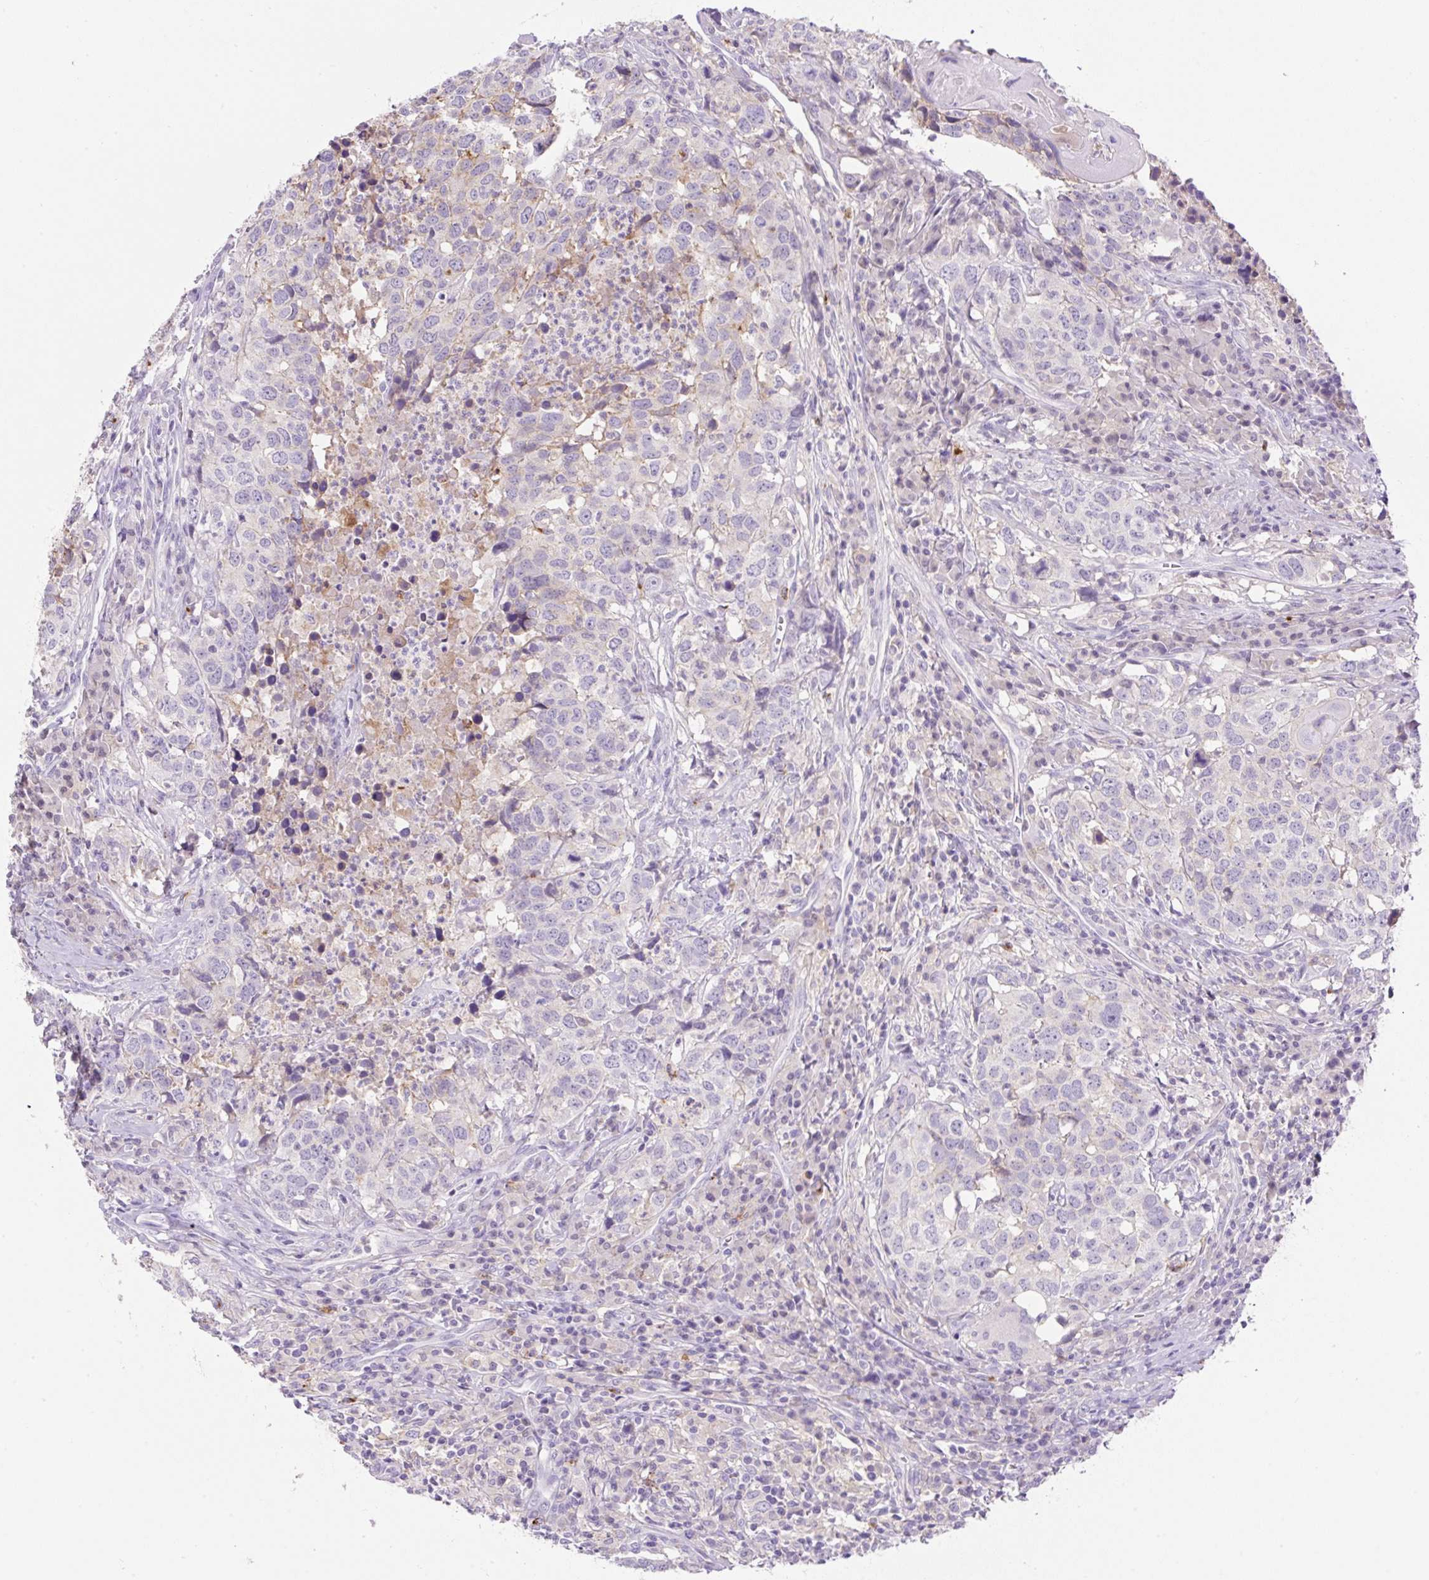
{"staining": {"intensity": "negative", "quantity": "none", "location": "none"}, "tissue": "head and neck cancer", "cell_type": "Tumor cells", "image_type": "cancer", "snomed": [{"axis": "morphology", "description": "Normal tissue, NOS"}, {"axis": "morphology", "description": "Squamous cell carcinoma, NOS"}, {"axis": "topography", "description": "Skeletal muscle"}, {"axis": "topography", "description": "Vascular tissue"}, {"axis": "topography", "description": "Peripheral nerve tissue"}, {"axis": "topography", "description": "Head-Neck"}], "caption": "This is a image of immunohistochemistry (IHC) staining of head and neck squamous cell carcinoma, which shows no expression in tumor cells.", "gene": "TDRD15", "patient": {"sex": "male", "age": 66}}